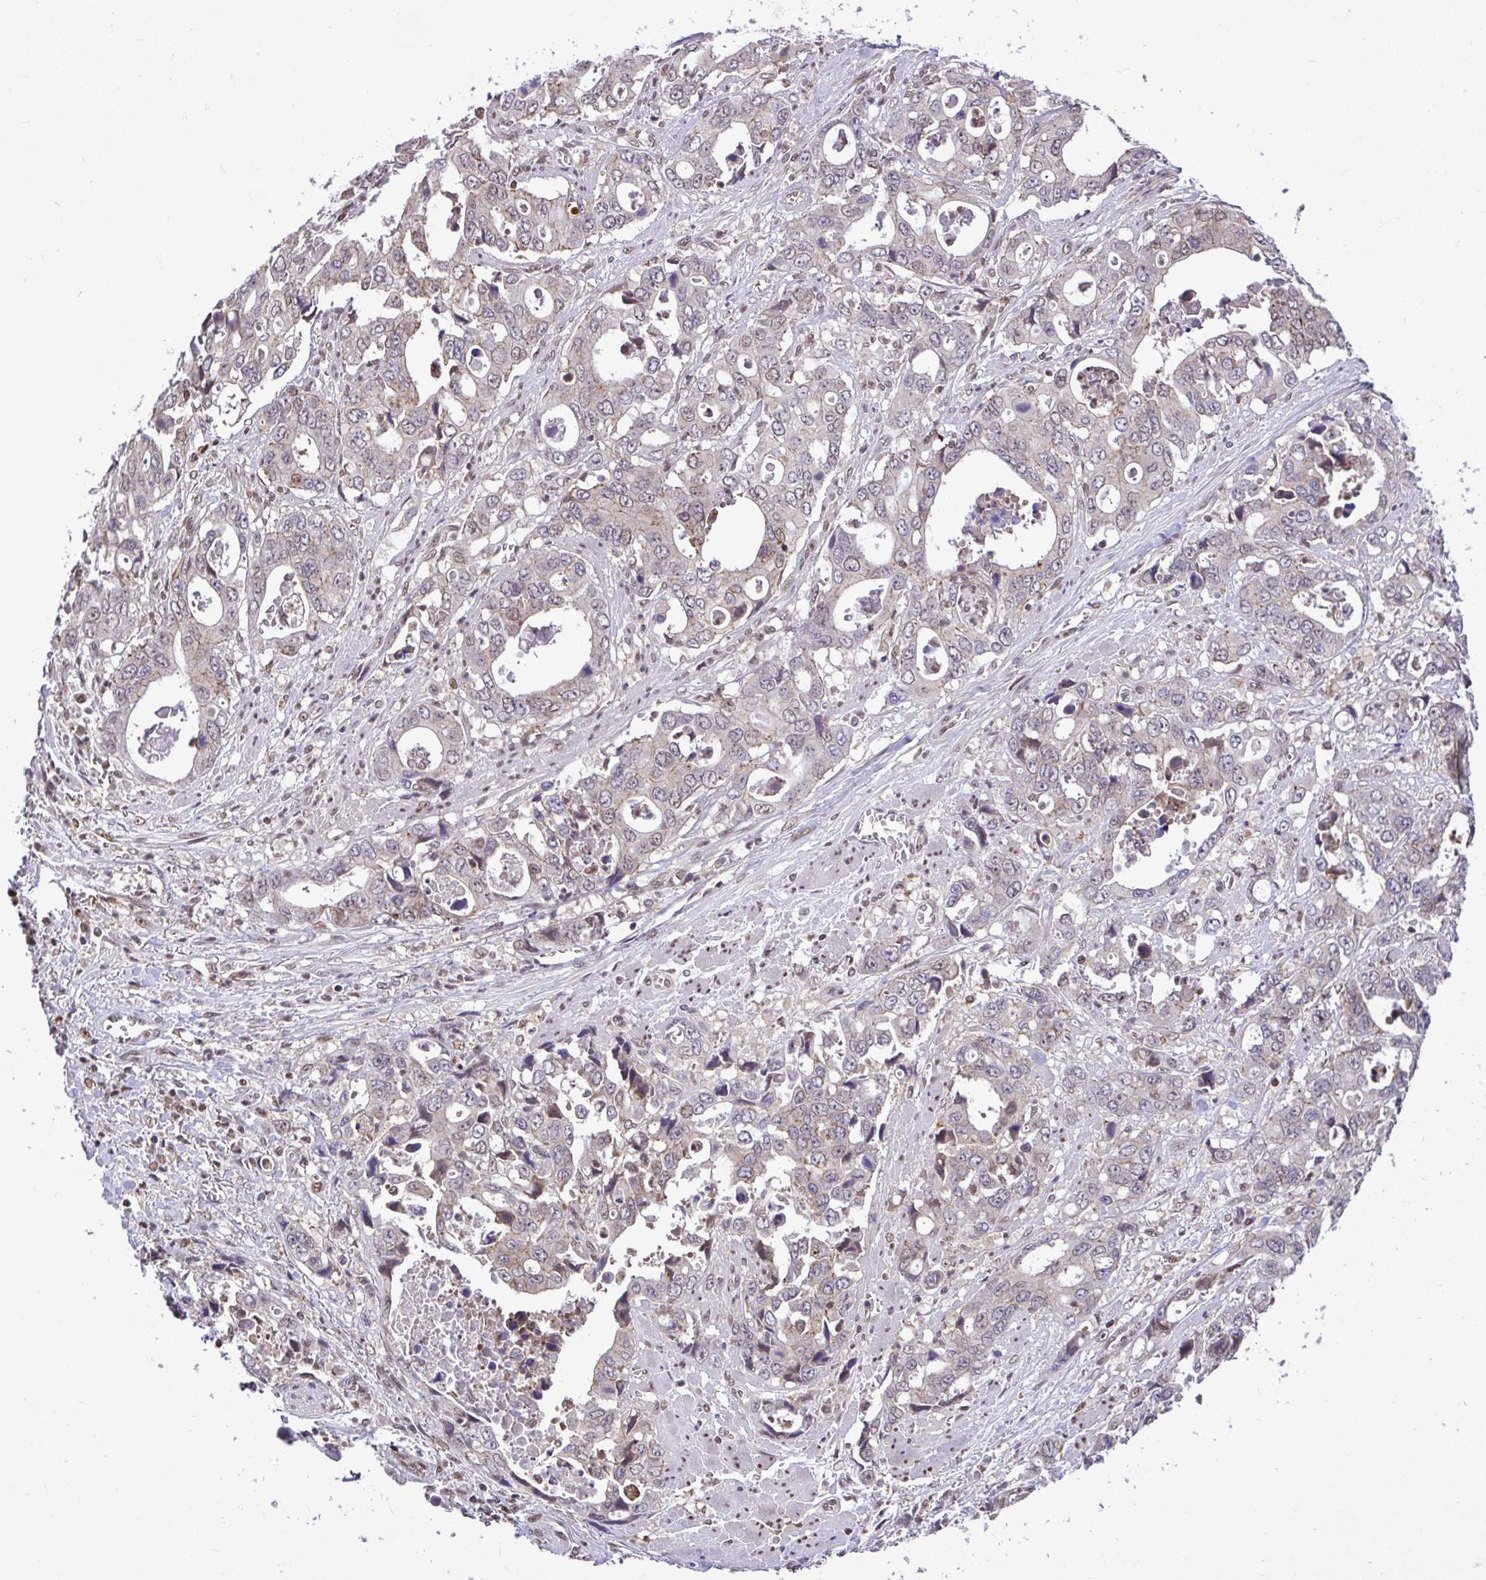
{"staining": {"intensity": "weak", "quantity": "<25%", "location": "nuclear"}, "tissue": "stomach cancer", "cell_type": "Tumor cells", "image_type": "cancer", "snomed": [{"axis": "morphology", "description": "Adenocarcinoma, NOS"}, {"axis": "topography", "description": "Stomach, upper"}], "caption": "This is an immunohistochemistry histopathology image of human stomach adenocarcinoma. There is no expression in tumor cells.", "gene": "GLIS3", "patient": {"sex": "male", "age": 74}}